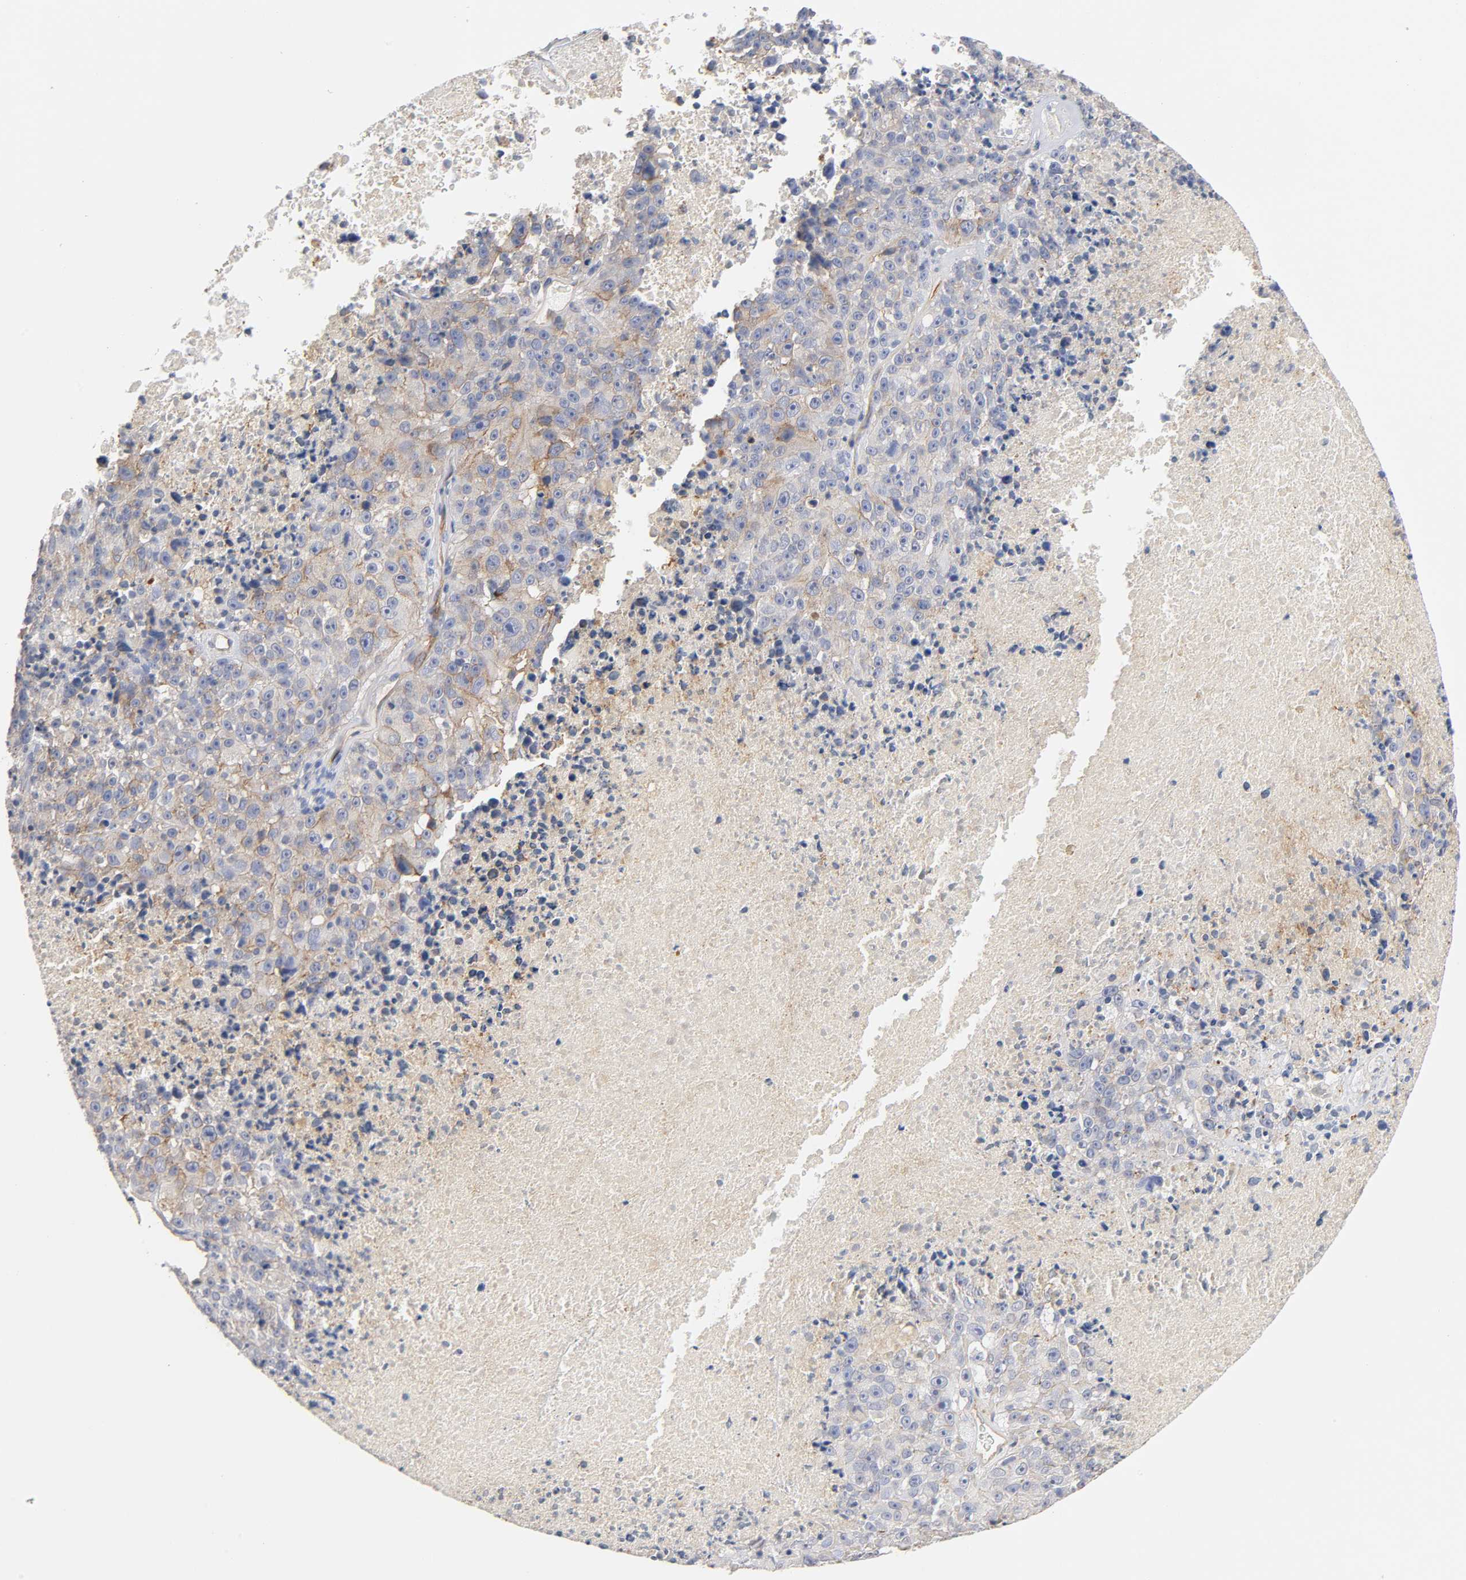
{"staining": {"intensity": "moderate", "quantity": "25%-75%", "location": "cytoplasmic/membranous"}, "tissue": "melanoma", "cell_type": "Tumor cells", "image_type": "cancer", "snomed": [{"axis": "morphology", "description": "Malignant melanoma, Metastatic site"}, {"axis": "topography", "description": "Cerebral cortex"}], "caption": "About 25%-75% of tumor cells in malignant melanoma (metastatic site) exhibit moderate cytoplasmic/membranous protein expression as visualized by brown immunohistochemical staining.", "gene": "SPTAN1", "patient": {"sex": "female", "age": 52}}